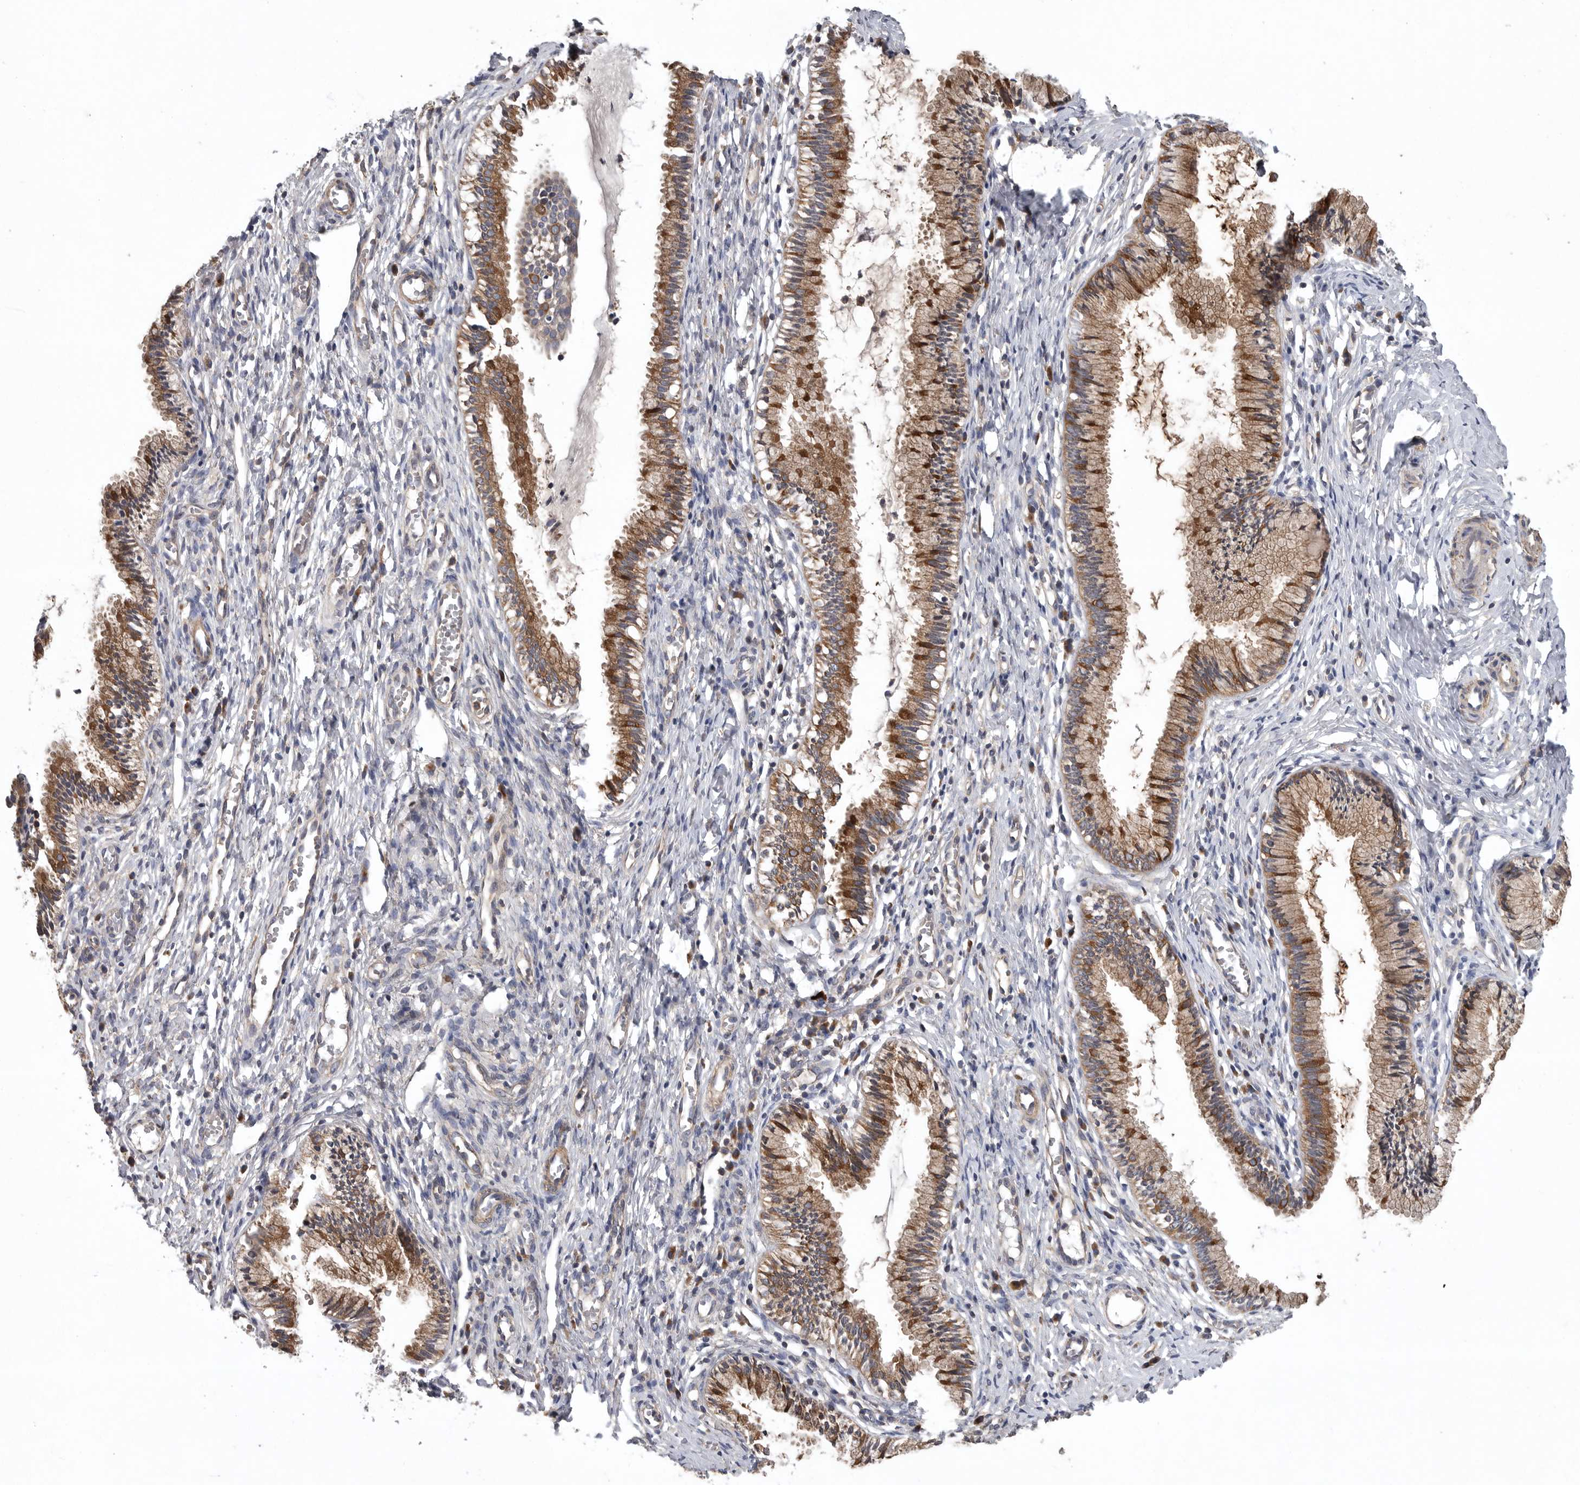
{"staining": {"intensity": "moderate", "quantity": ">75%", "location": "cytoplasmic/membranous"}, "tissue": "cervix", "cell_type": "Glandular cells", "image_type": "normal", "snomed": [{"axis": "morphology", "description": "Normal tissue, NOS"}, {"axis": "topography", "description": "Cervix"}], "caption": "Brown immunohistochemical staining in unremarkable cervix displays moderate cytoplasmic/membranous staining in approximately >75% of glandular cells.", "gene": "OXR1", "patient": {"sex": "female", "age": 27}}